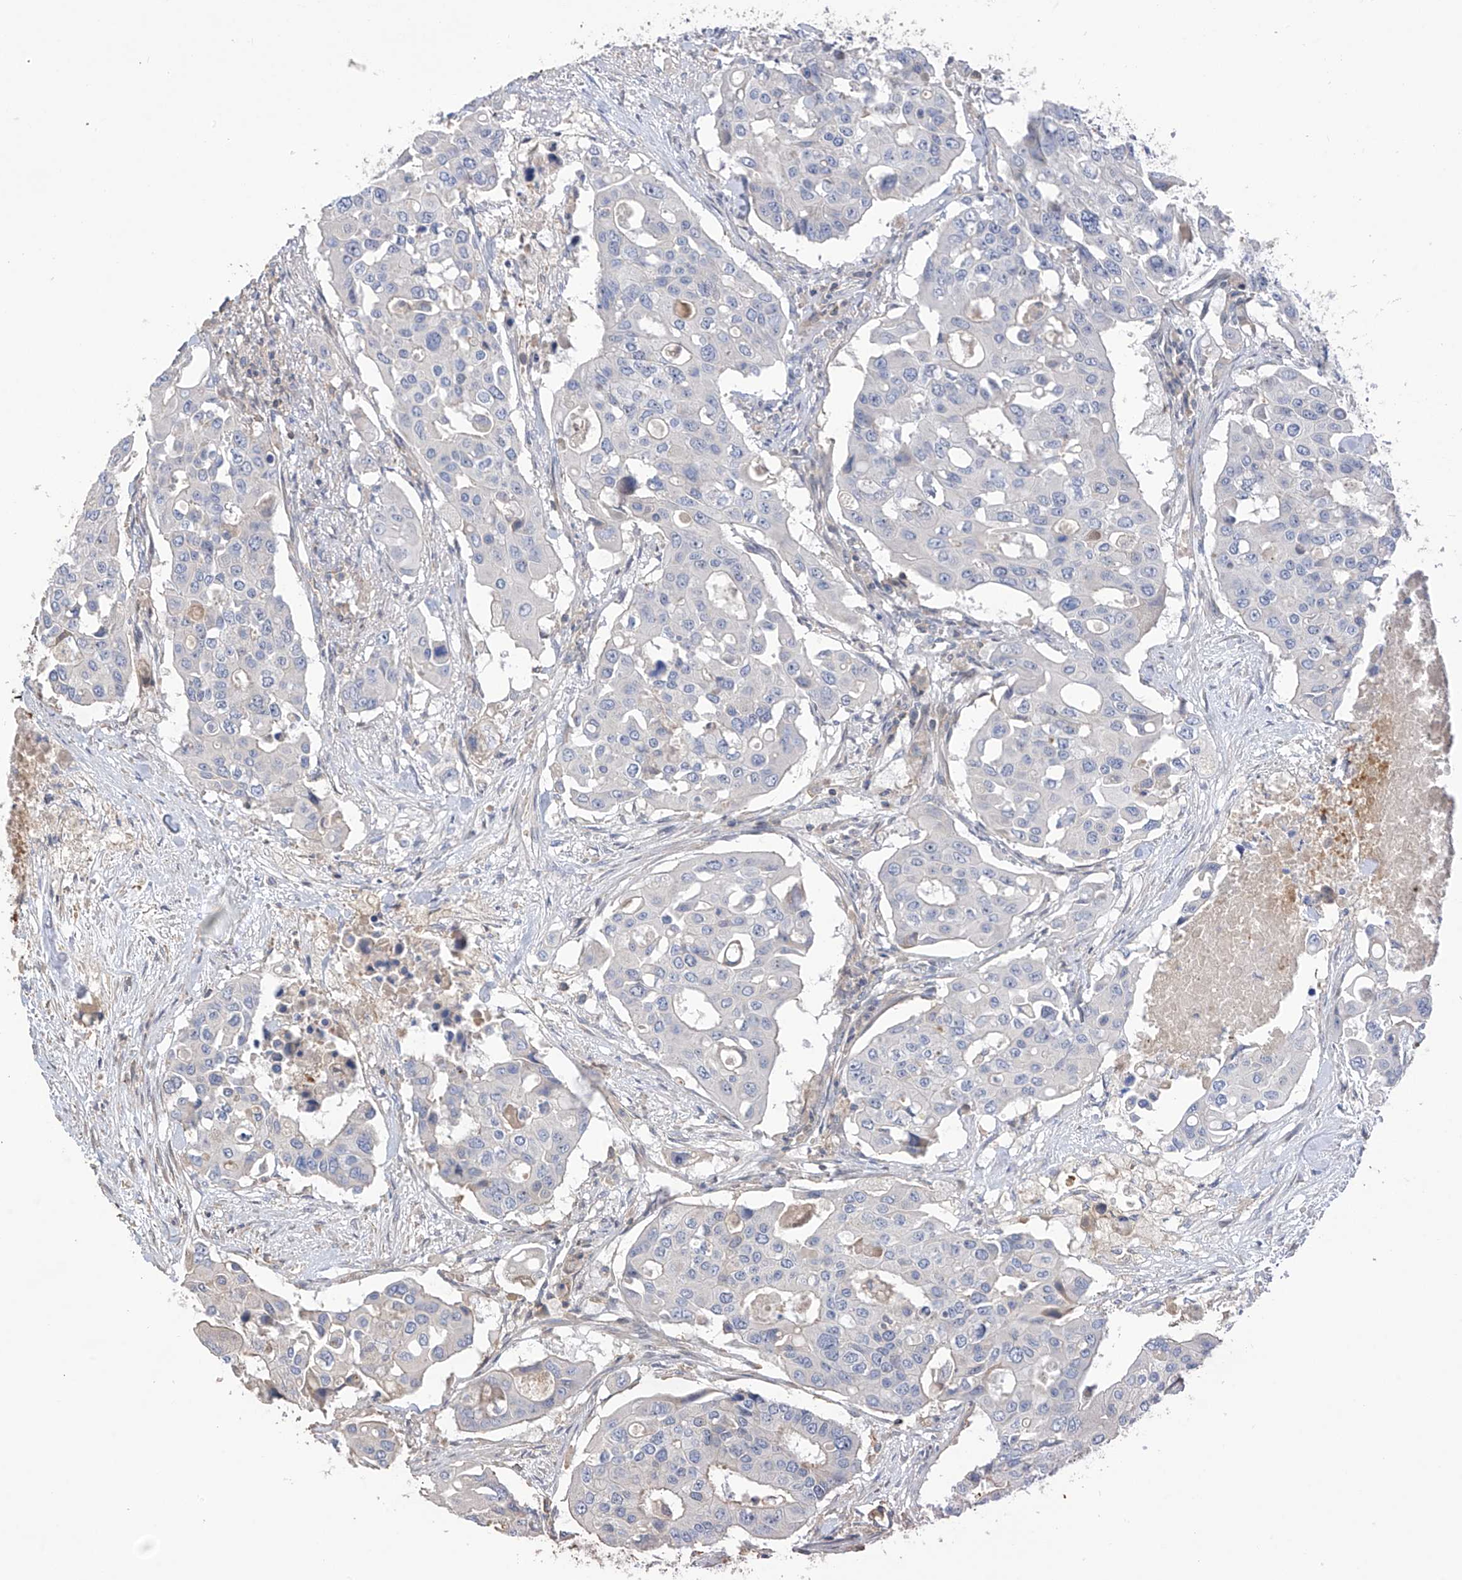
{"staining": {"intensity": "negative", "quantity": "none", "location": "none"}, "tissue": "colorectal cancer", "cell_type": "Tumor cells", "image_type": "cancer", "snomed": [{"axis": "morphology", "description": "Adenocarcinoma, NOS"}, {"axis": "topography", "description": "Colon"}], "caption": "High power microscopy photomicrograph of an IHC image of colorectal cancer, revealing no significant expression in tumor cells.", "gene": "SLFN14", "patient": {"sex": "male", "age": 77}}